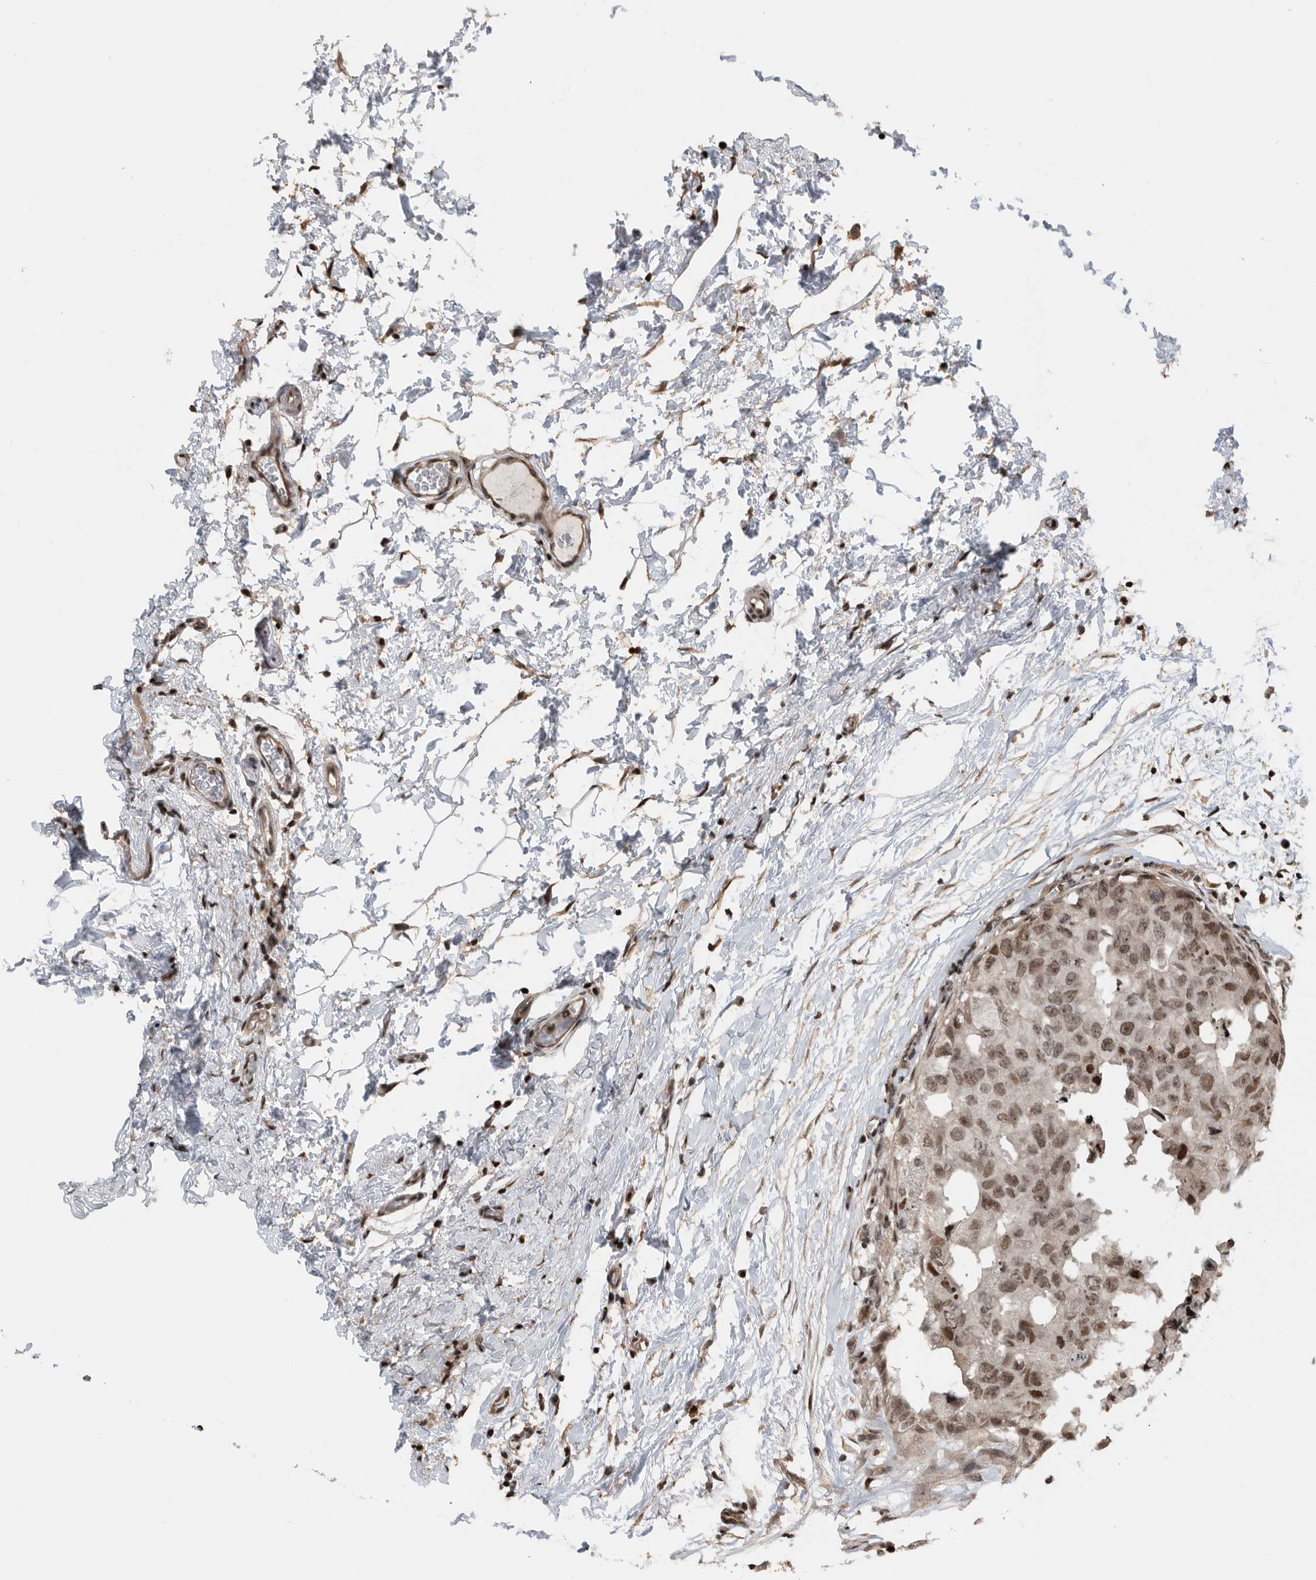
{"staining": {"intensity": "moderate", "quantity": ">75%", "location": "nuclear"}, "tissue": "breast cancer", "cell_type": "Tumor cells", "image_type": "cancer", "snomed": [{"axis": "morphology", "description": "Duct carcinoma"}, {"axis": "topography", "description": "Breast"}], "caption": "Breast cancer stained for a protein shows moderate nuclear positivity in tumor cells. Ihc stains the protein of interest in brown and the nuclei are stained blue.", "gene": "SNRNP48", "patient": {"sex": "female", "age": 62}}